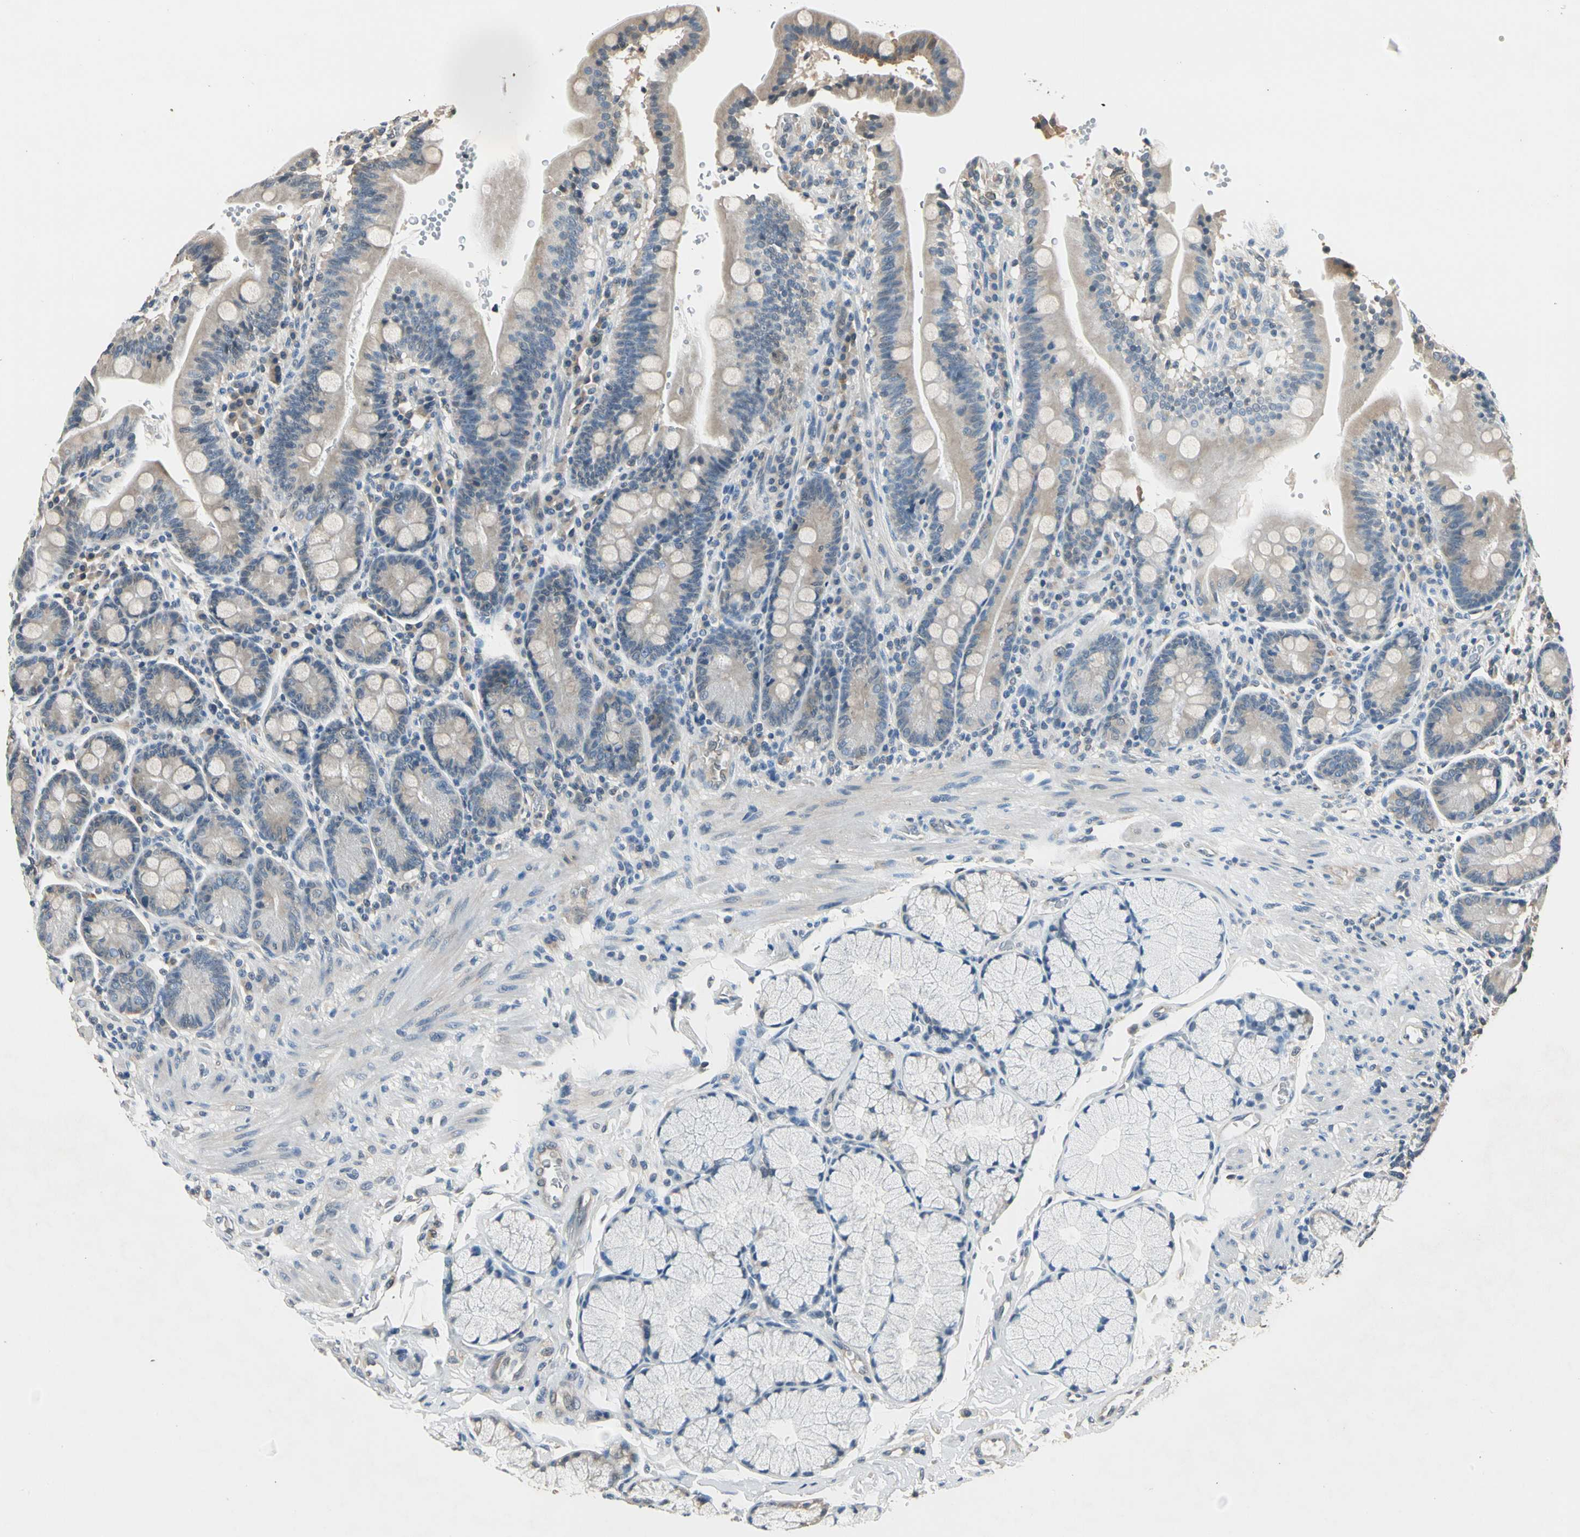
{"staining": {"intensity": "weak", "quantity": "<25%", "location": "cytoplasmic/membranous"}, "tissue": "duodenum", "cell_type": "Glandular cells", "image_type": "normal", "snomed": [{"axis": "morphology", "description": "Normal tissue, NOS"}, {"axis": "topography", "description": "Pancreas"}, {"axis": "topography", "description": "Duodenum"}], "caption": "DAB immunohistochemical staining of unremarkable duodenum demonstrates no significant staining in glandular cells.", "gene": "MAP3K7", "patient": {"sex": "male", "age": 79}}